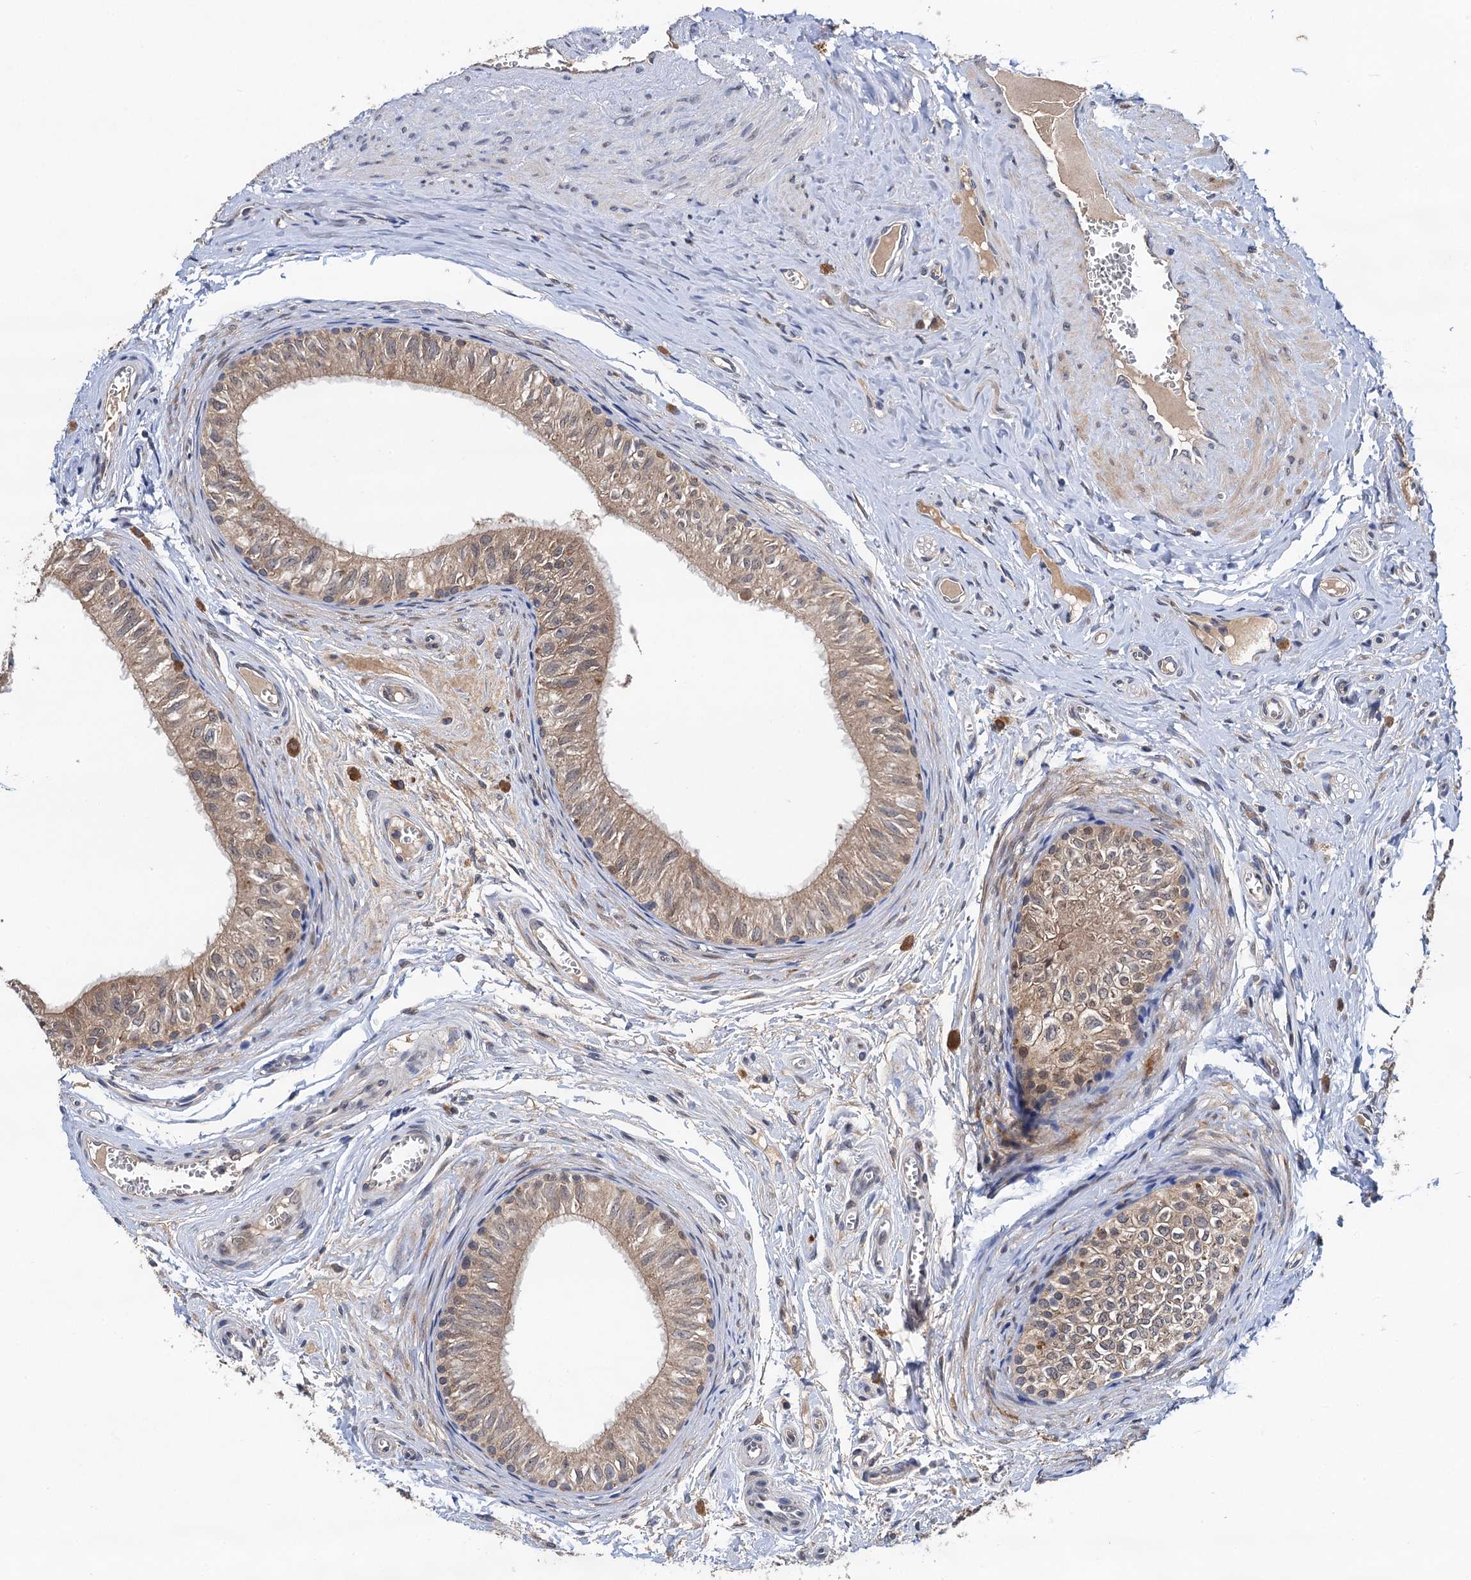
{"staining": {"intensity": "weak", "quantity": "25%-75%", "location": "cytoplasmic/membranous"}, "tissue": "epididymis", "cell_type": "Glandular cells", "image_type": "normal", "snomed": [{"axis": "morphology", "description": "Normal tissue, NOS"}, {"axis": "topography", "description": "Epididymis"}], "caption": "Weak cytoplasmic/membranous expression is identified in approximately 25%-75% of glandular cells in benign epididymis.", "gene": "TMEM39B", "patient": {"sex": "male", "age": 42}}